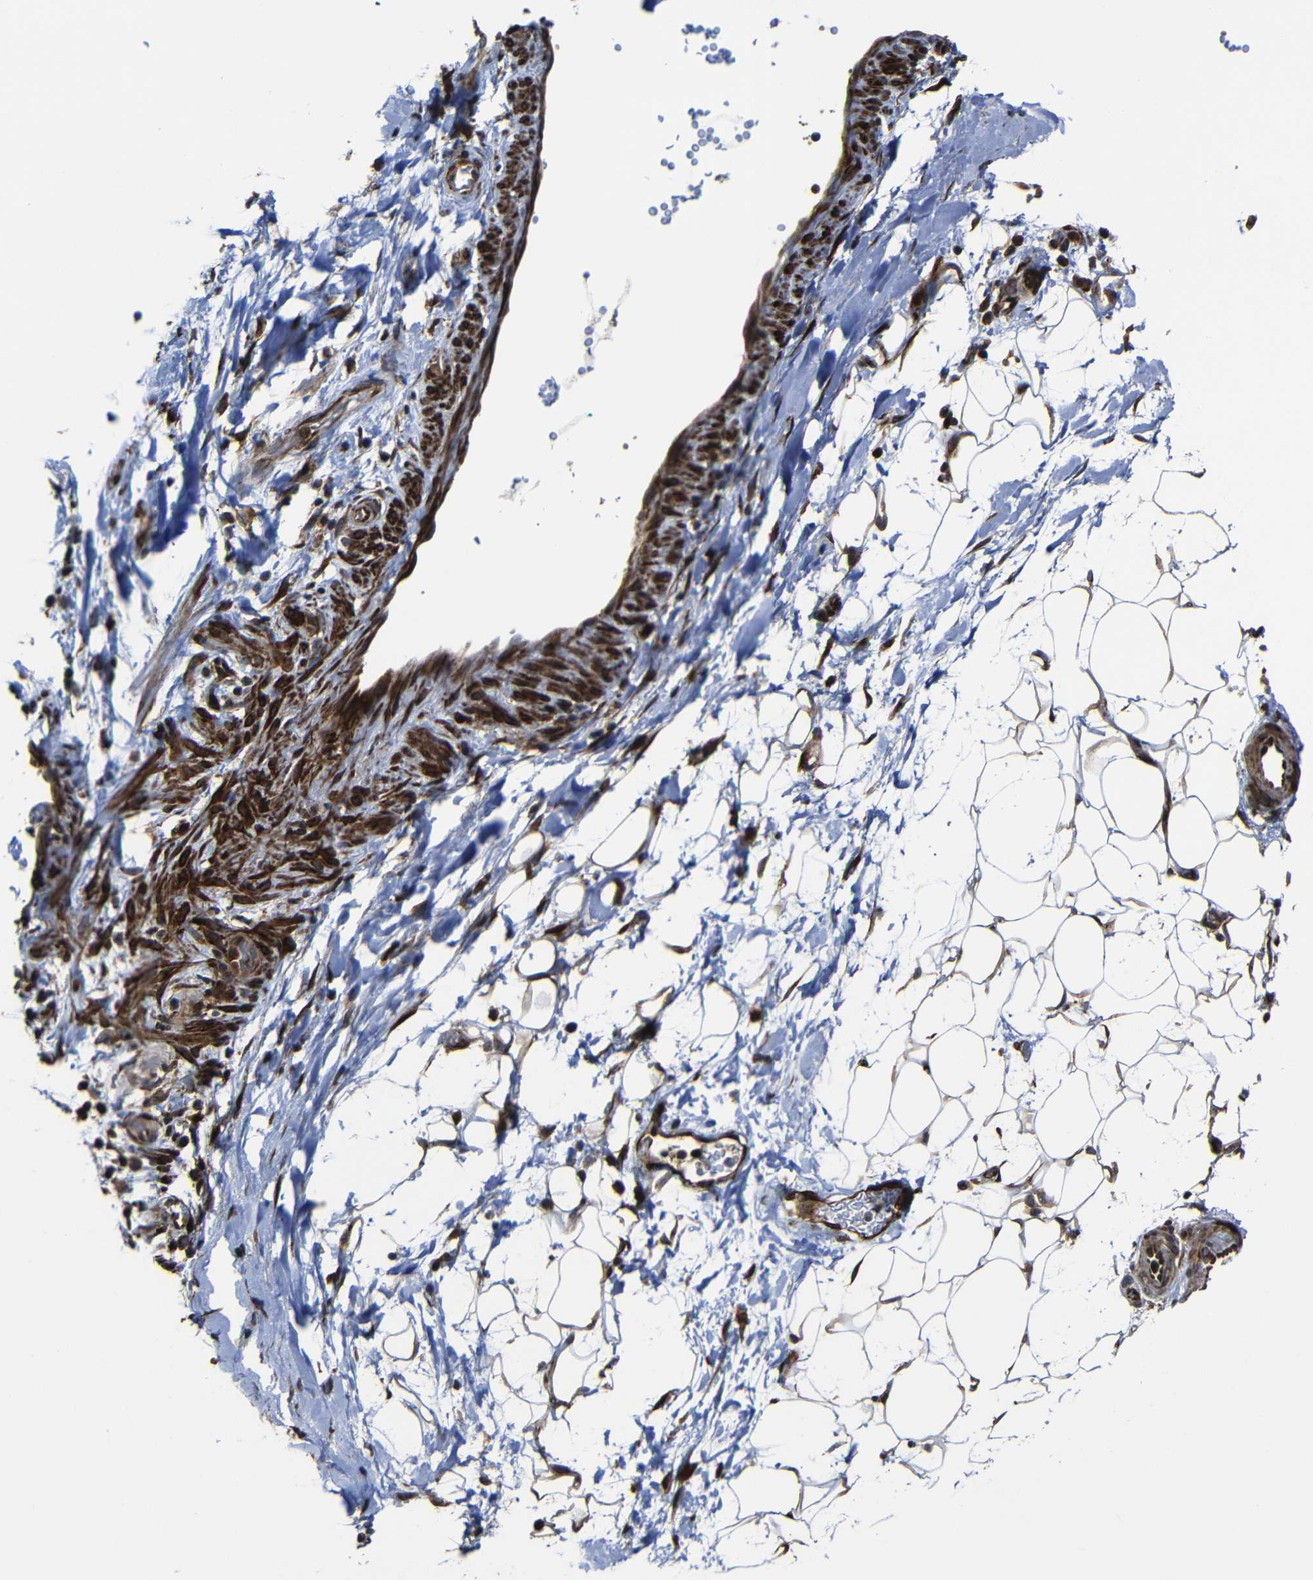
{"staining": {"intensity": "weak", "quantity": ">75%", "location": "cytoplasmic/membranous"}, "tissue": "adipose tissue", "cell_type": "Adipocytes", "image_type": "normal", "snomed": [{"axis": "morphology", "description": "Normal tissue, NOS"}, {"axis": "topography", "description": "Soft tissue"}], "caption": "Protein staining of unremarkable adipose tissue reveals weak cytoplasmic/membranous positivity in about >75% of adipocytes.", "gene": "KIAA0513", "patient": {"sex": "male", "age": 72}}